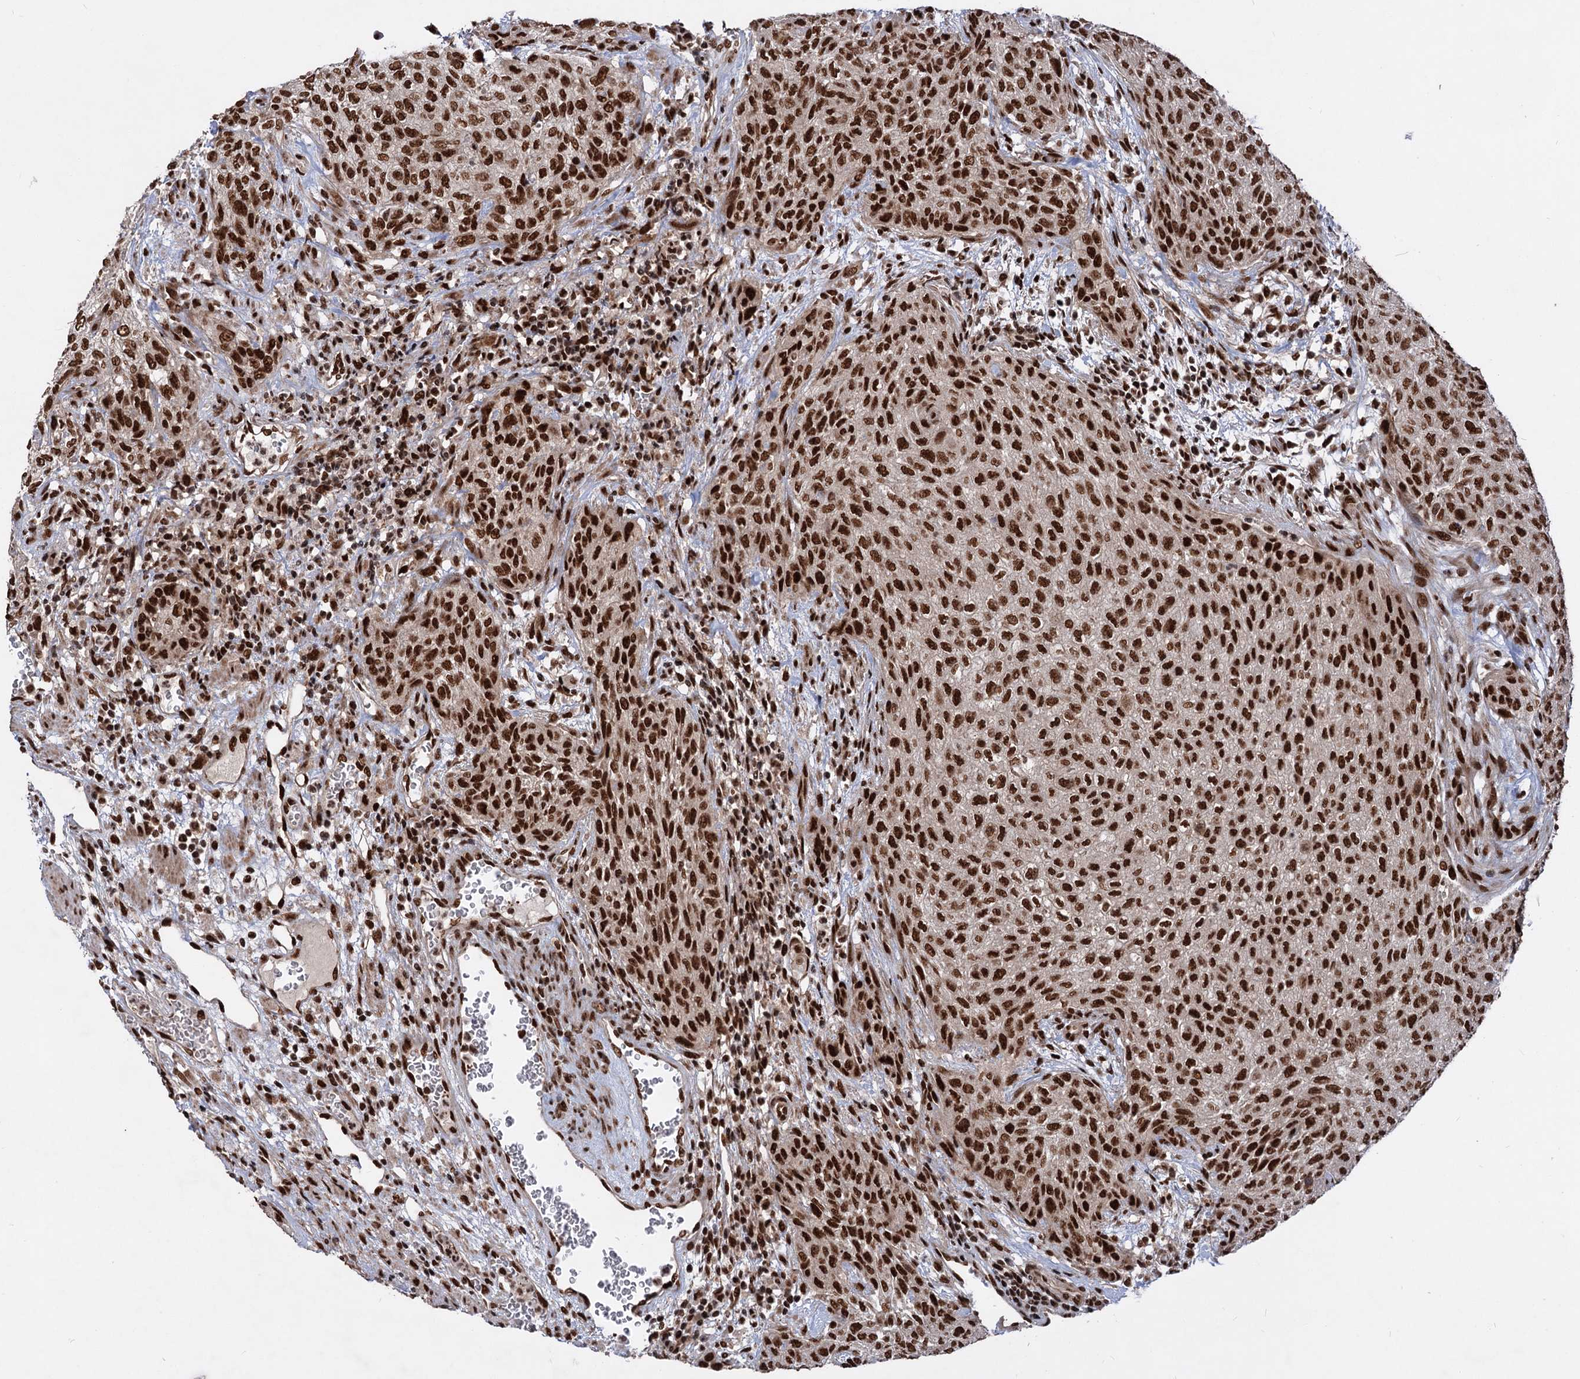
{"staining": {"intensity": "strong", "quantity": ">75%", "location": "nuclear"}, "tissue": "urothelial cancer", "cell_type": "Tumor cells", "image_type": "cancer", "snomed": [{"axis": "morphology", "description": "Urothelial carcinoma, High grade"}, {"axis": "topography", "description": "Urinary bladder"}], "caption": "Human urothelial carcinoma (high-grade) stained for a protein (brown) exhibits strong nuclear positive expression in about >75% of tumor cells.", "gene": "MAML1", "patient": {"sex": "male", "age": 35}}